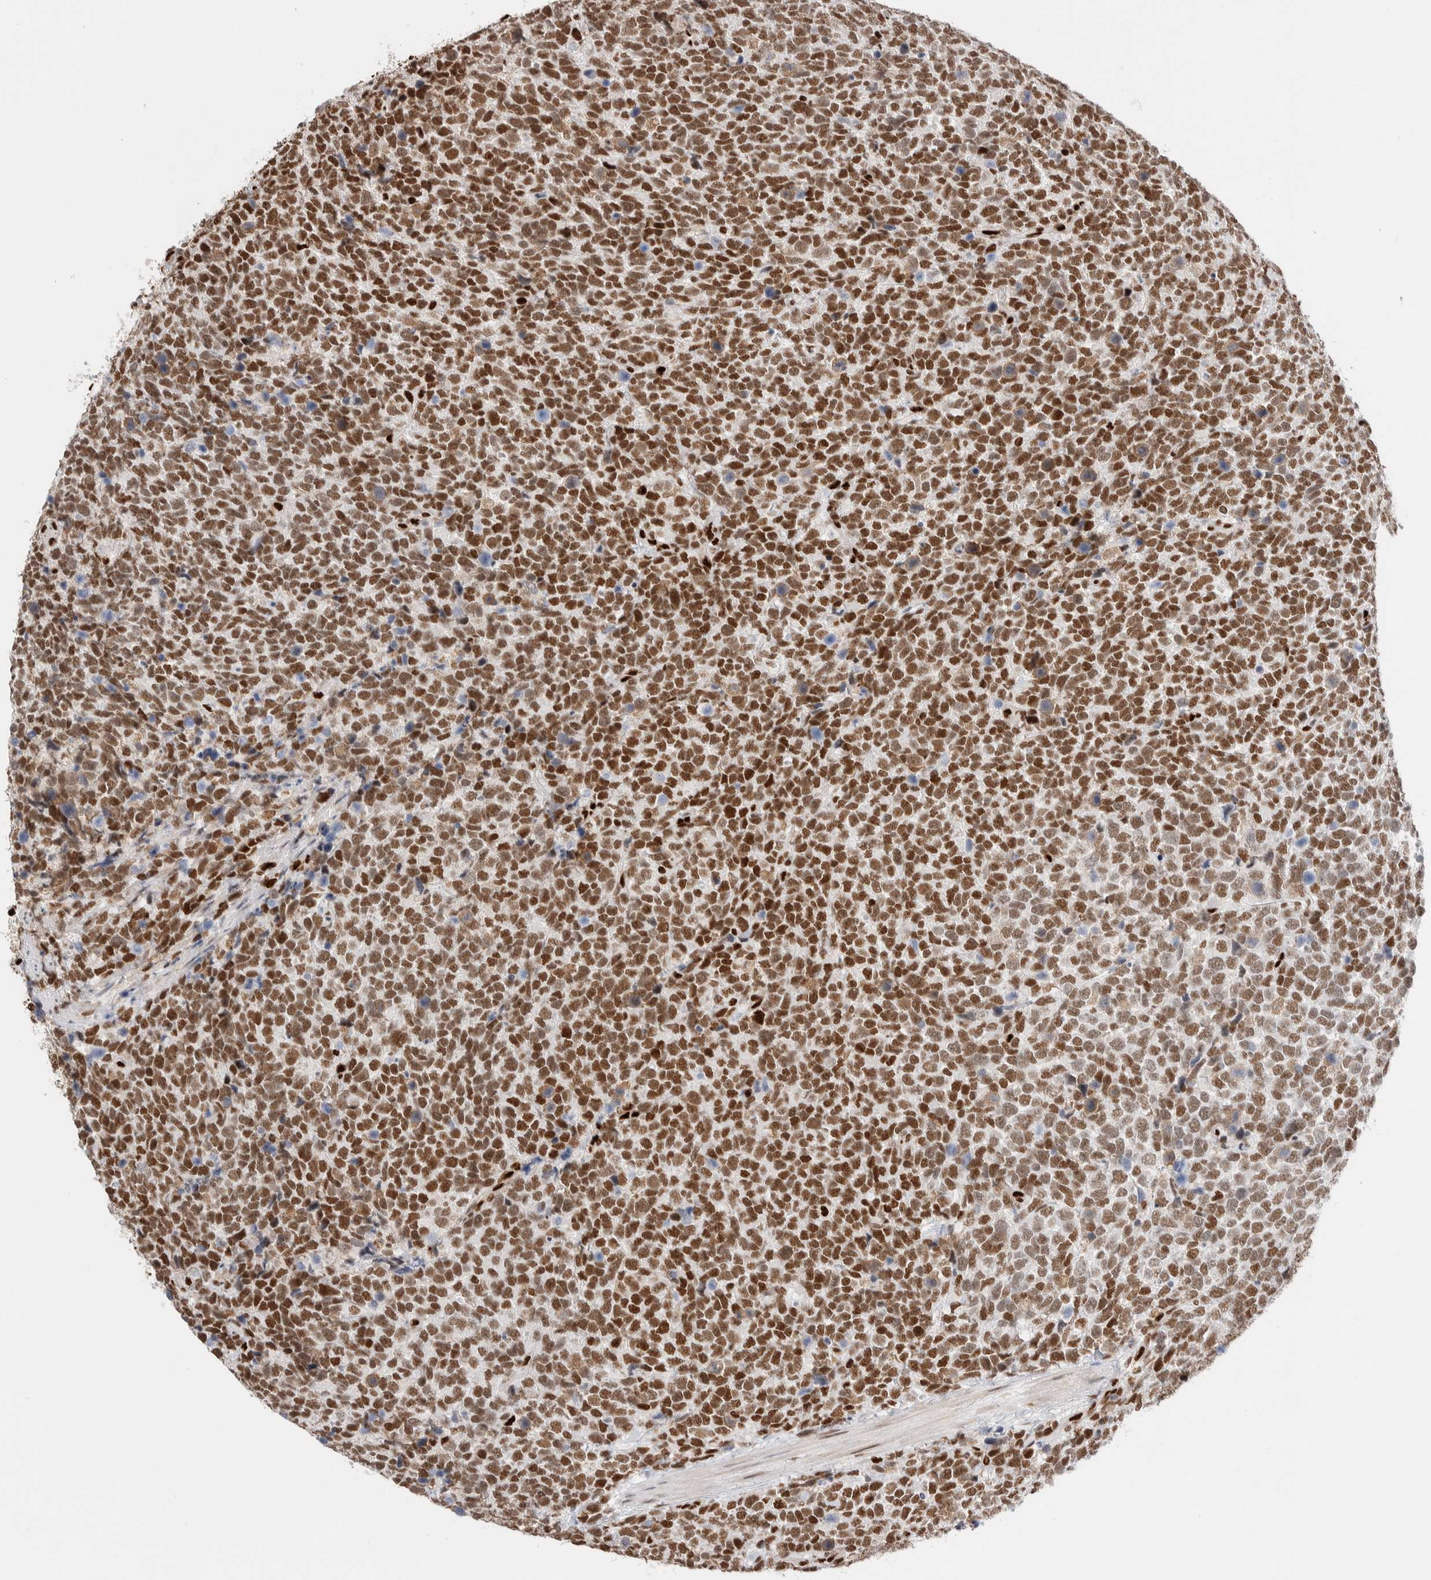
{"staining": {"intensity": "strong", "quantity": ">75%", "location": "nuclear"}, "tissue": "urothelial cancer", "cell_type": "Tumor cells", "image_type": "cancer", "snomed": [{"axis": "morphology", "description": "Urothelial carcinoma, High grade"}, {"axis": "topography", "description": "Urinary bladder"}], "caption": "A high amount of strong nuclear expression is identified in about >75% of tumor cells in urothelial cancer tissue.", "gene": "RNASEK-C17orf49", "patient": {"sex": "female", "age": 82}}